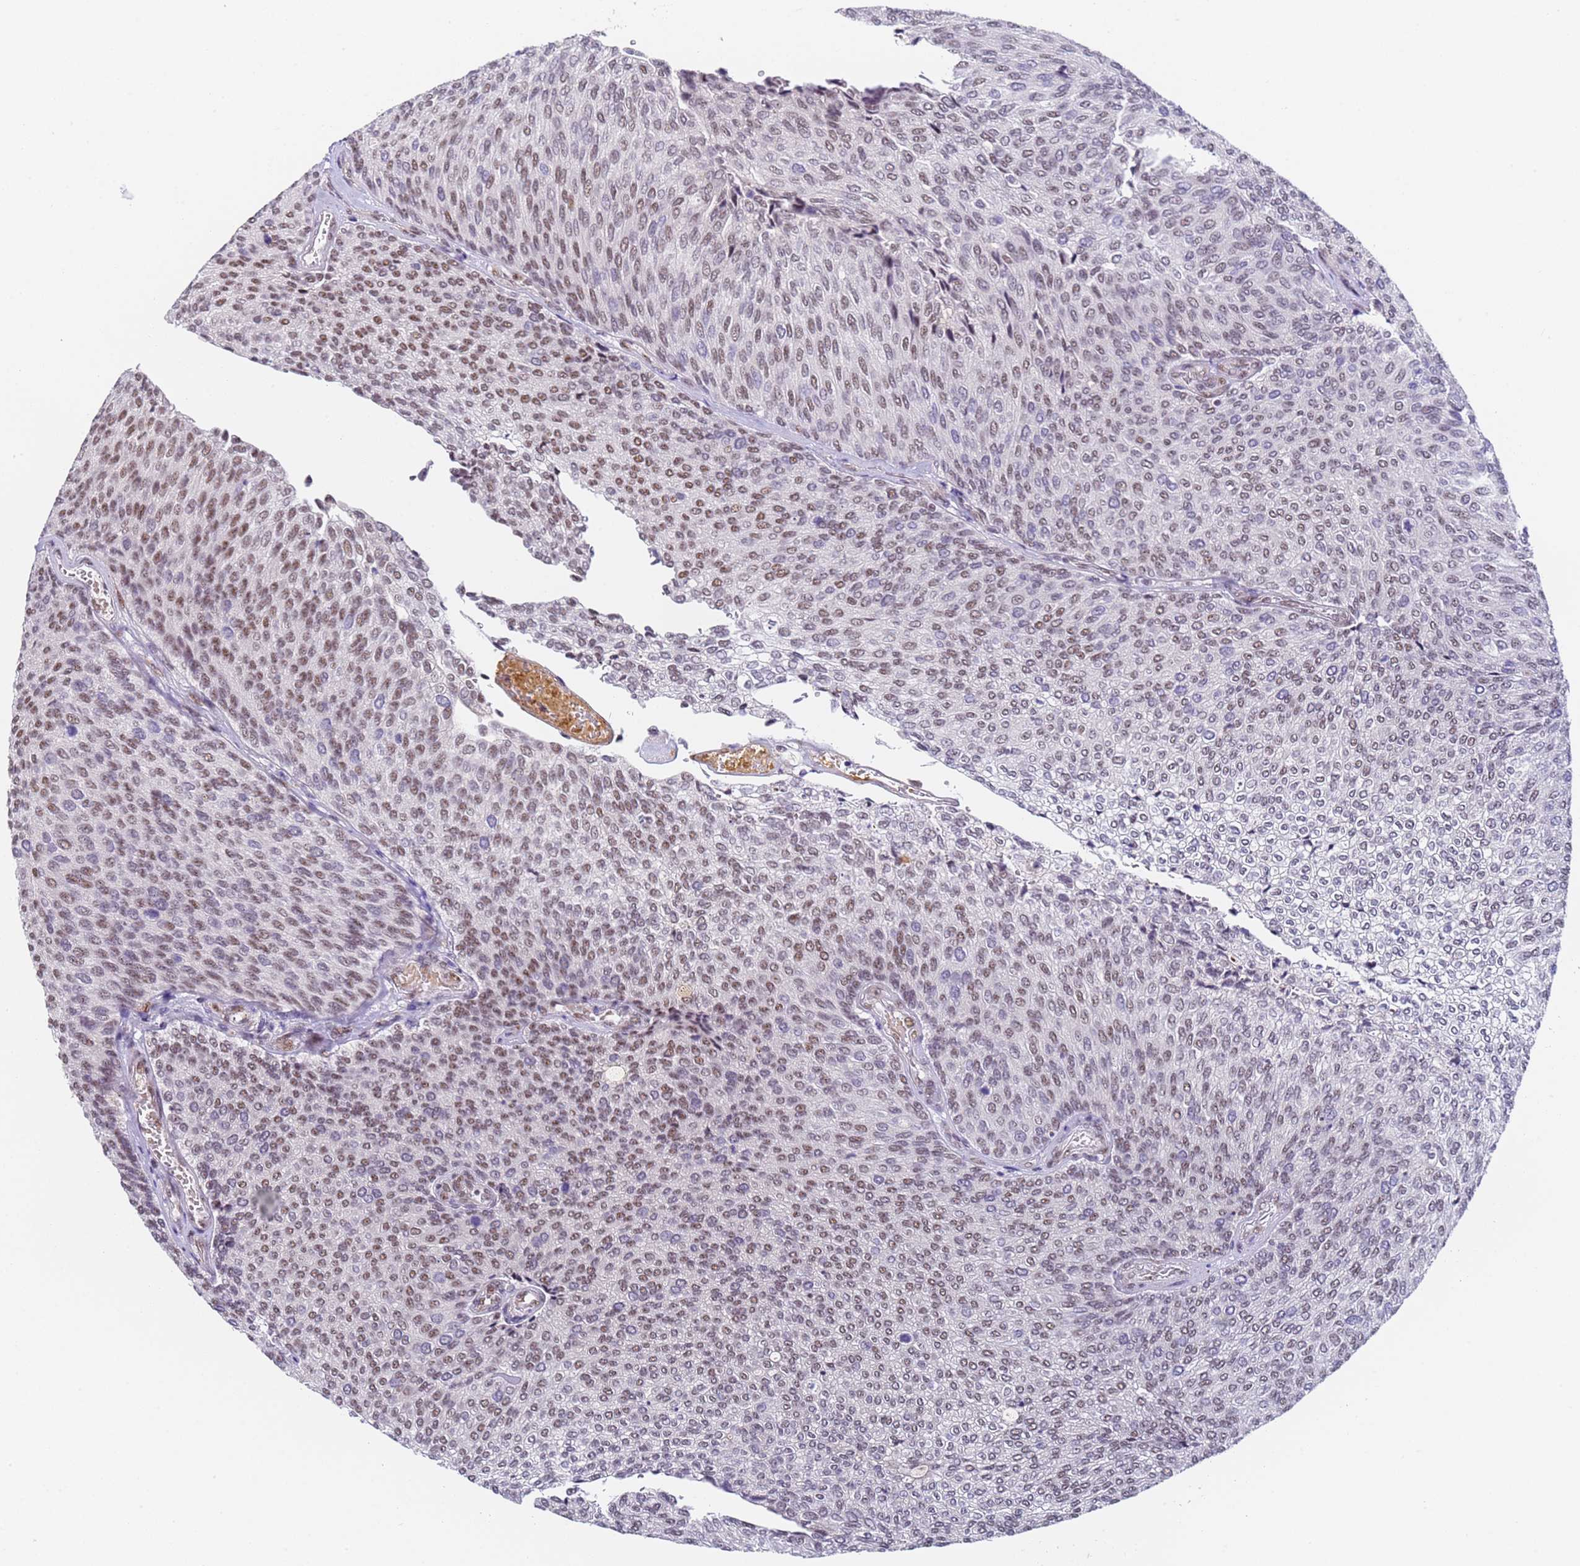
{"staining": {"intensity": "moderate", "quantity": ">75%", "location": "nuclear"}, "tissue": "urothelial cancer", "cell_type": "Tumor cells", "image_type": "cancer", "snomed": [{"axis": "morphology", "description": "Urothelial carcinoma, Low grade"}, {"axis": "topography", "description": "Urinary bladder"}], "caption": "About >75% of tumor cells in human urothelial cancer demonstrate moderate nuclear protein staining as visualized by brown immunohistochemical staining.", "gene": "FNBP4", "patient": {"sex": "female", "age": 79}}